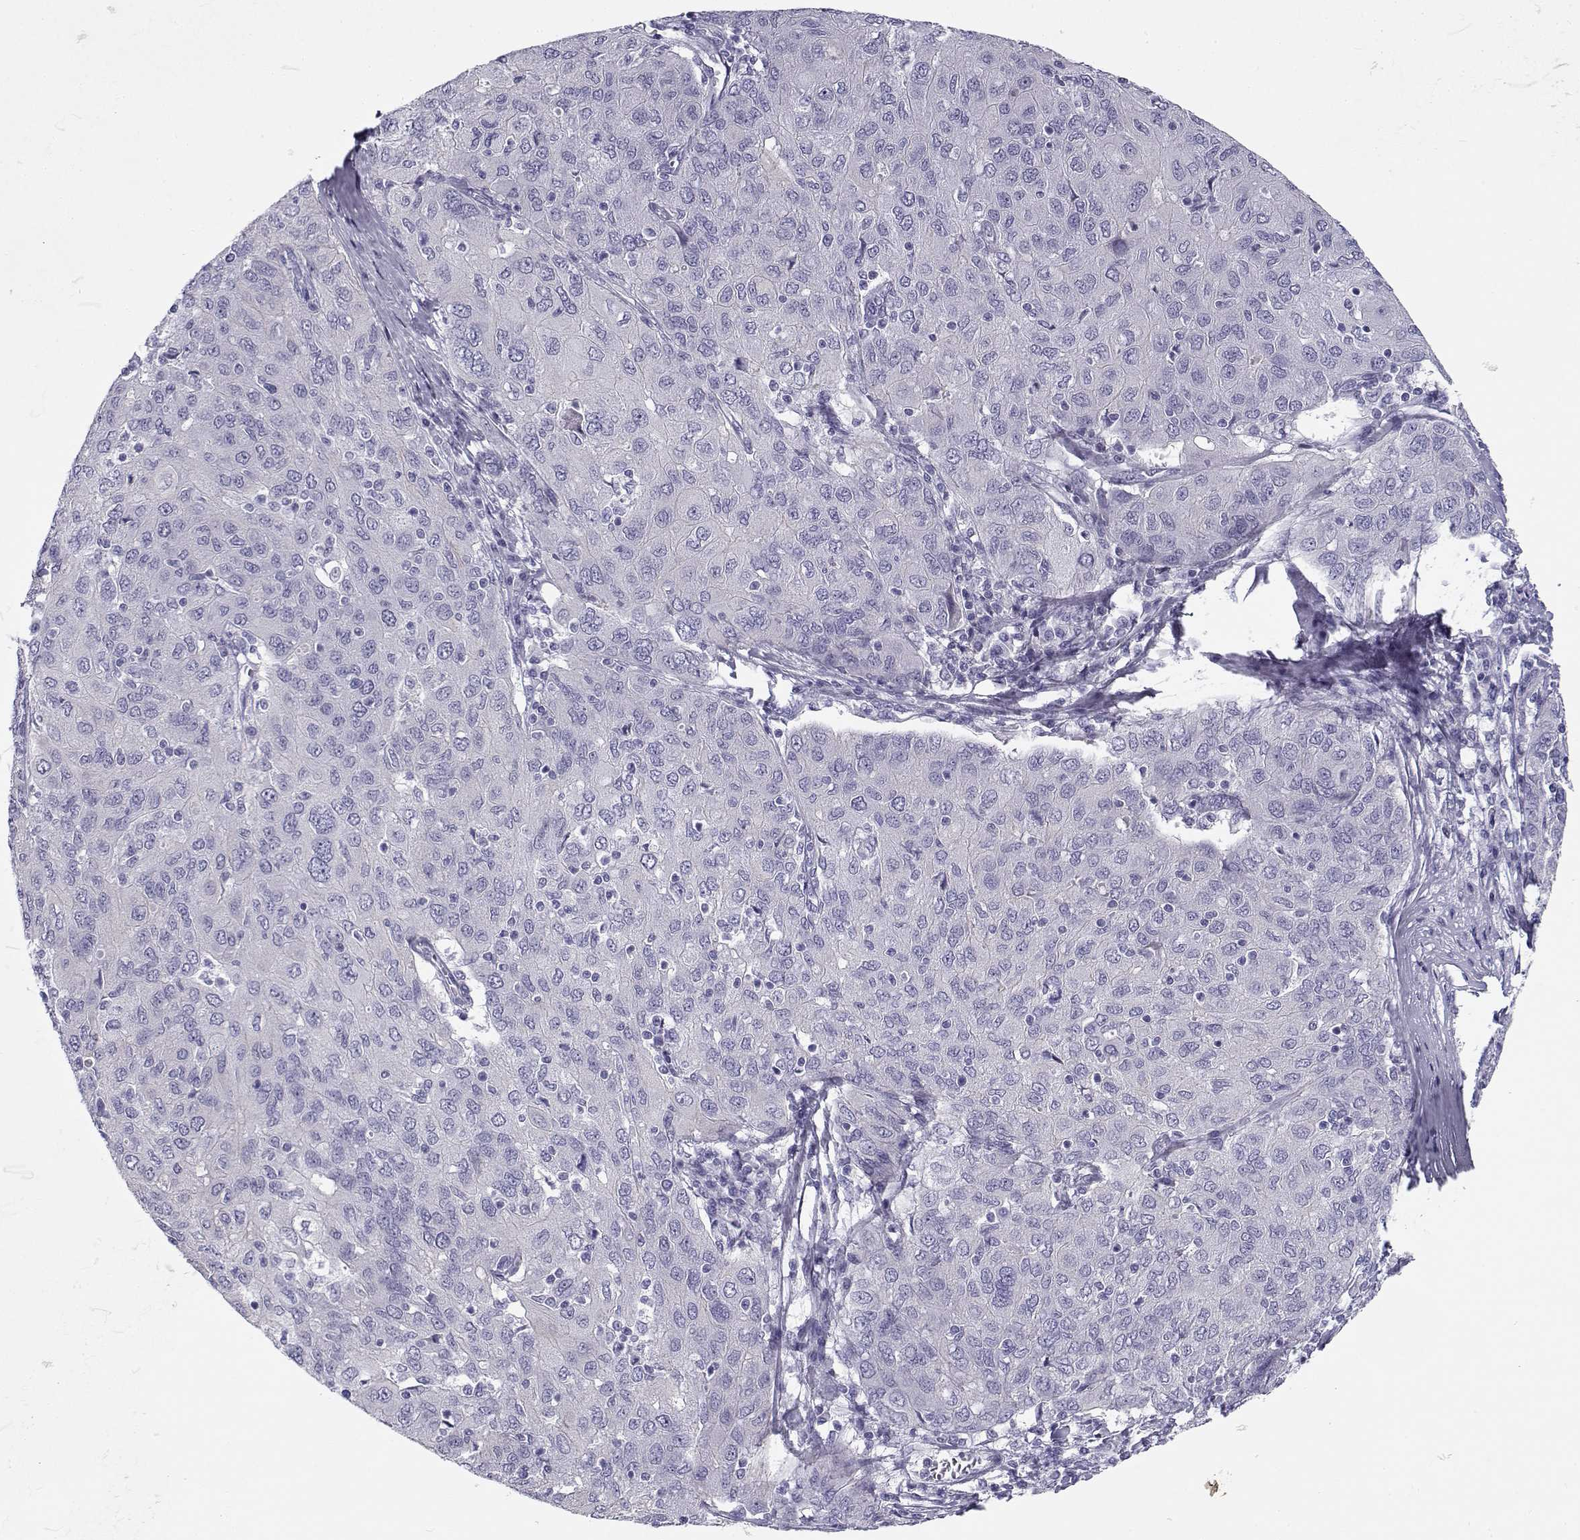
{"staining": {"intensity": "negative", "quantity": "none", "location": "none"}, "tissue": "ovarian cancer", "cell_type": "Tumor cells", "image_type": "cancer", "snomed": [{"axis": "morphology", "description": "Carcinoma, endometroid"}, {"axis": "topography", "description": "Ovary"}], "caption": "Tumor cells show no significant protein positivity in ovarian endometroid carcinoma.", "gene": "CREB3L3", "patient": {"sex": "female", "age": 50}}